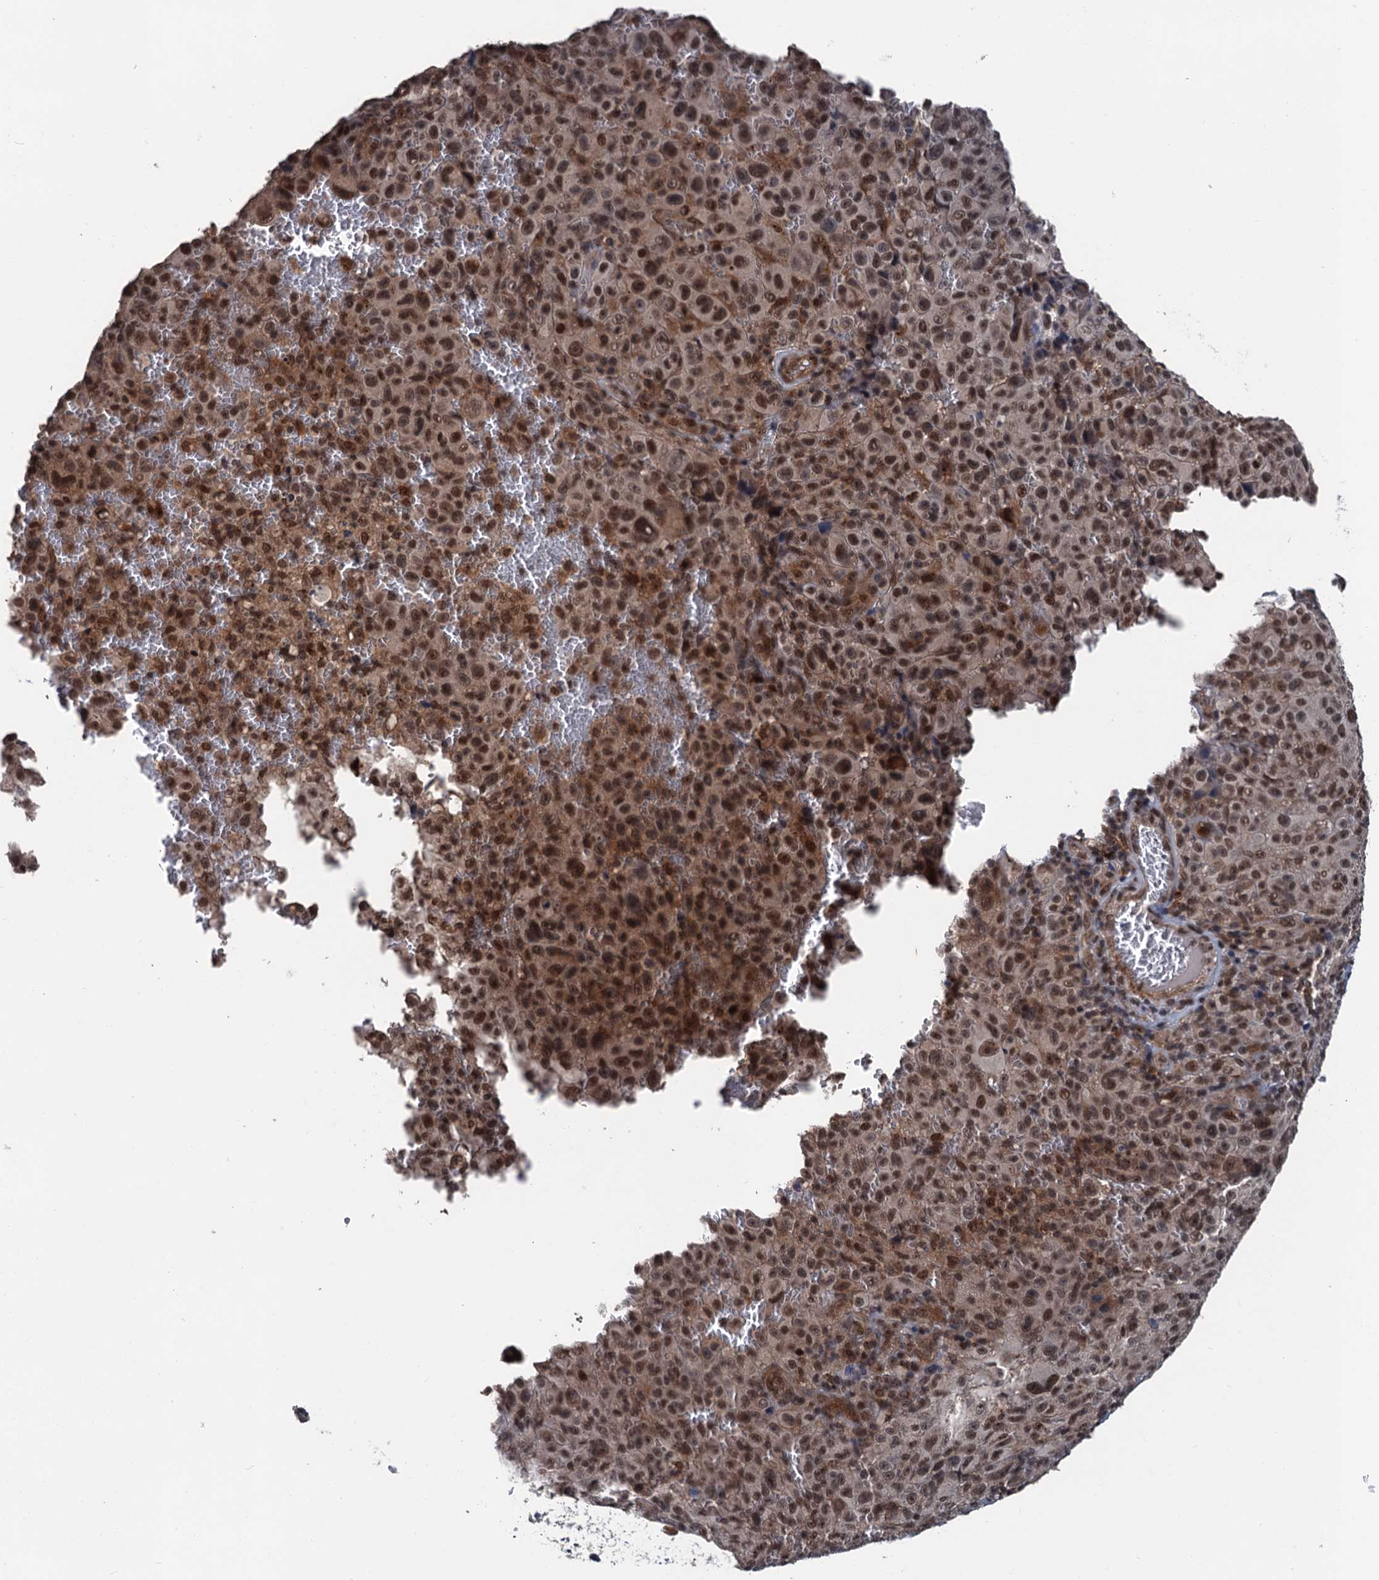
{"staining": {"intensity": "moderate", "quantity": ">75%", "location": "cytoplasmic/membranous,nuclear"}, "tissue": "melanoma", "cell_type": "Tumor cells", "image_type": "cancer", "snomed": [{"axis": "morphology", "description": "Malignant melanoma, NOS"}, {"axis": "topography", "description": "Skin"}], "caption": "Malignant melanoma stained for a protein reveals moderate cytoplasmic/membranous and nuclear positivity in tumor cells. (DAB (3,3'-diaminobenzidine) IHC with brightfield microscopy, high magnification).", "gene": "RASSF4", "patient": {"sex": "female", "age": 82}}